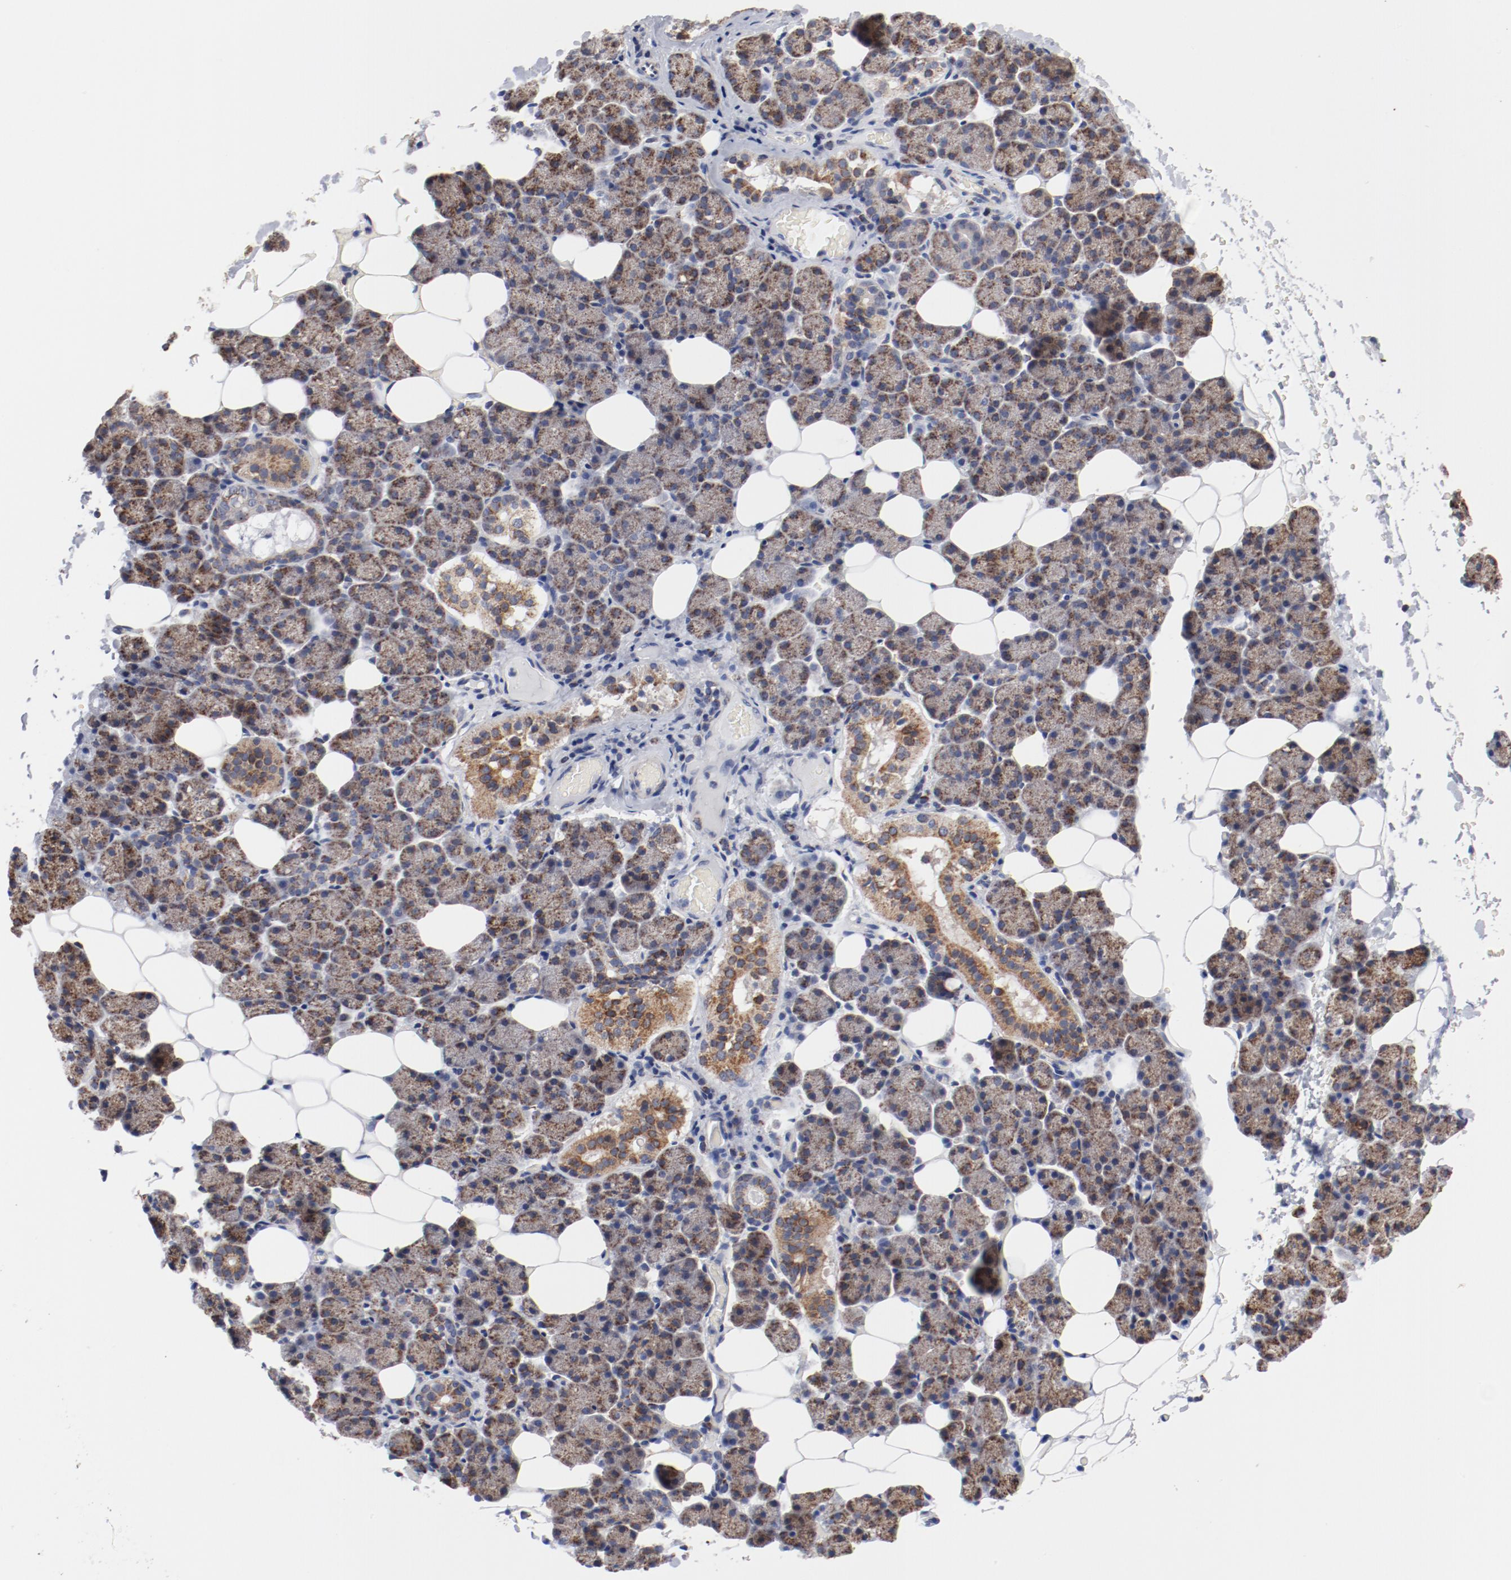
{"staining": {"intensity": "moderate", "quantity": "25%-75%", "location": "cytoplasmic/membranous"}, "tissue": "salivary gland", "cell_type": "Glandular cells", "image_type": "normal", "snomed": [{"axis": "morphology", "description": "Normal tissue, NOS"}, {"axis": "topography", "description": "Lymph node"}, {"axis": "topography", "description": "Salivary gland"}], "caption": "Immunohistochemical staining of normal human salivary gland demonstrates medium levels of moderate cytoplasmic/membranous expression in approximately 25%-75% of glandular cells. (DAB = brown stain, brightfield microscopy at high magnification).", "gene": "NDUFV2", "patient": {"sex": "male", "age": 8}}